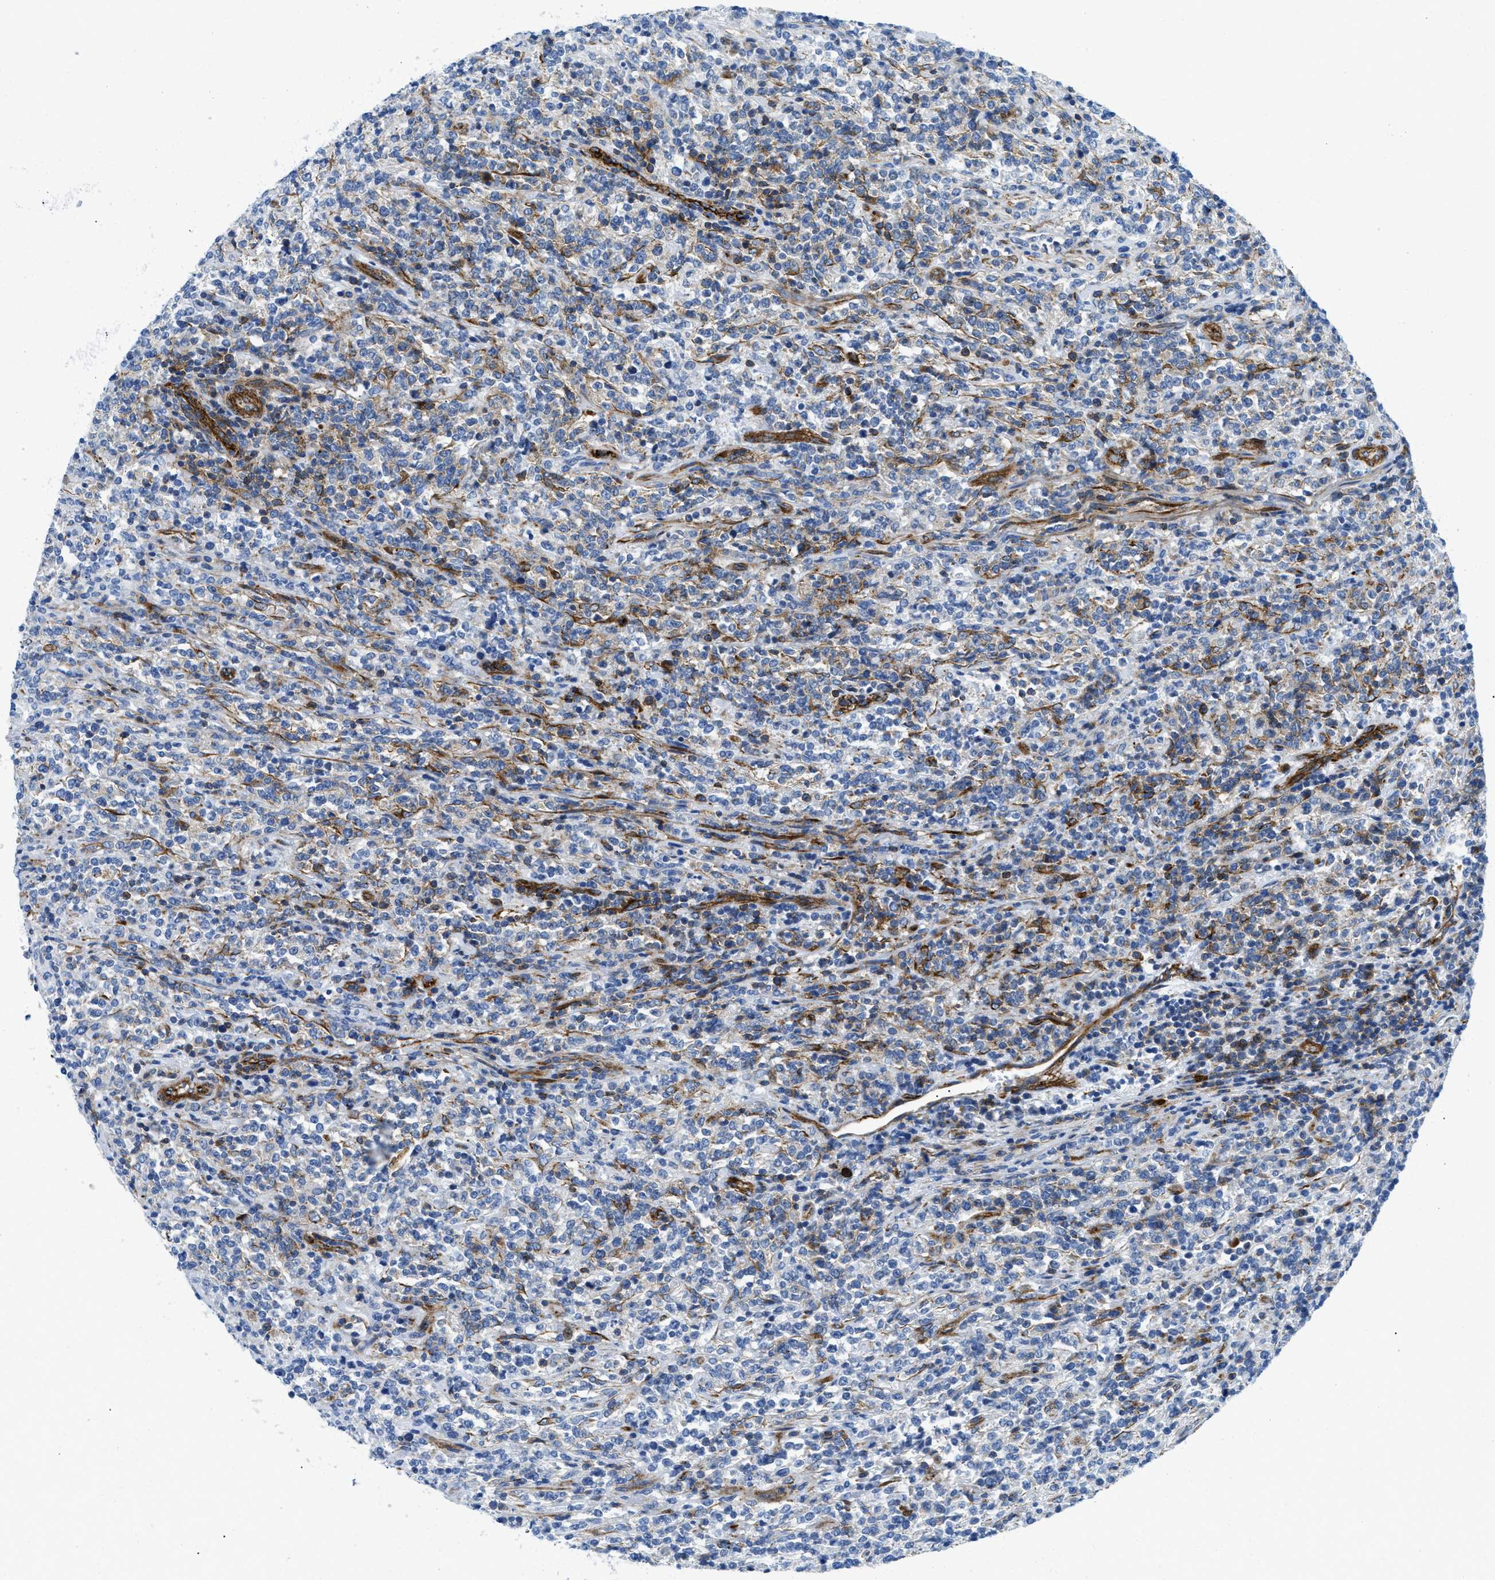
{"staining": {"intensity": "weak", "quantity": "<25%", "location": "cytoplasmic/membranous"}, "tissue": "lymphoma", "cell_type": "Tumor cells", "image_type": "cancer", "snomed": [{"axis": "morphology", "description": "Malignant lymphoma, non-Hodgkin's type, High grade"}, {"axis": "topography", "description": "Soft tissue"}], "caption": "The image displays no staining of tumor cells in high-grade malignant lymphoma, non-Hodgkin's type.", "gene": "CUTA", "patient": {"sex": "male", "age": 18}}